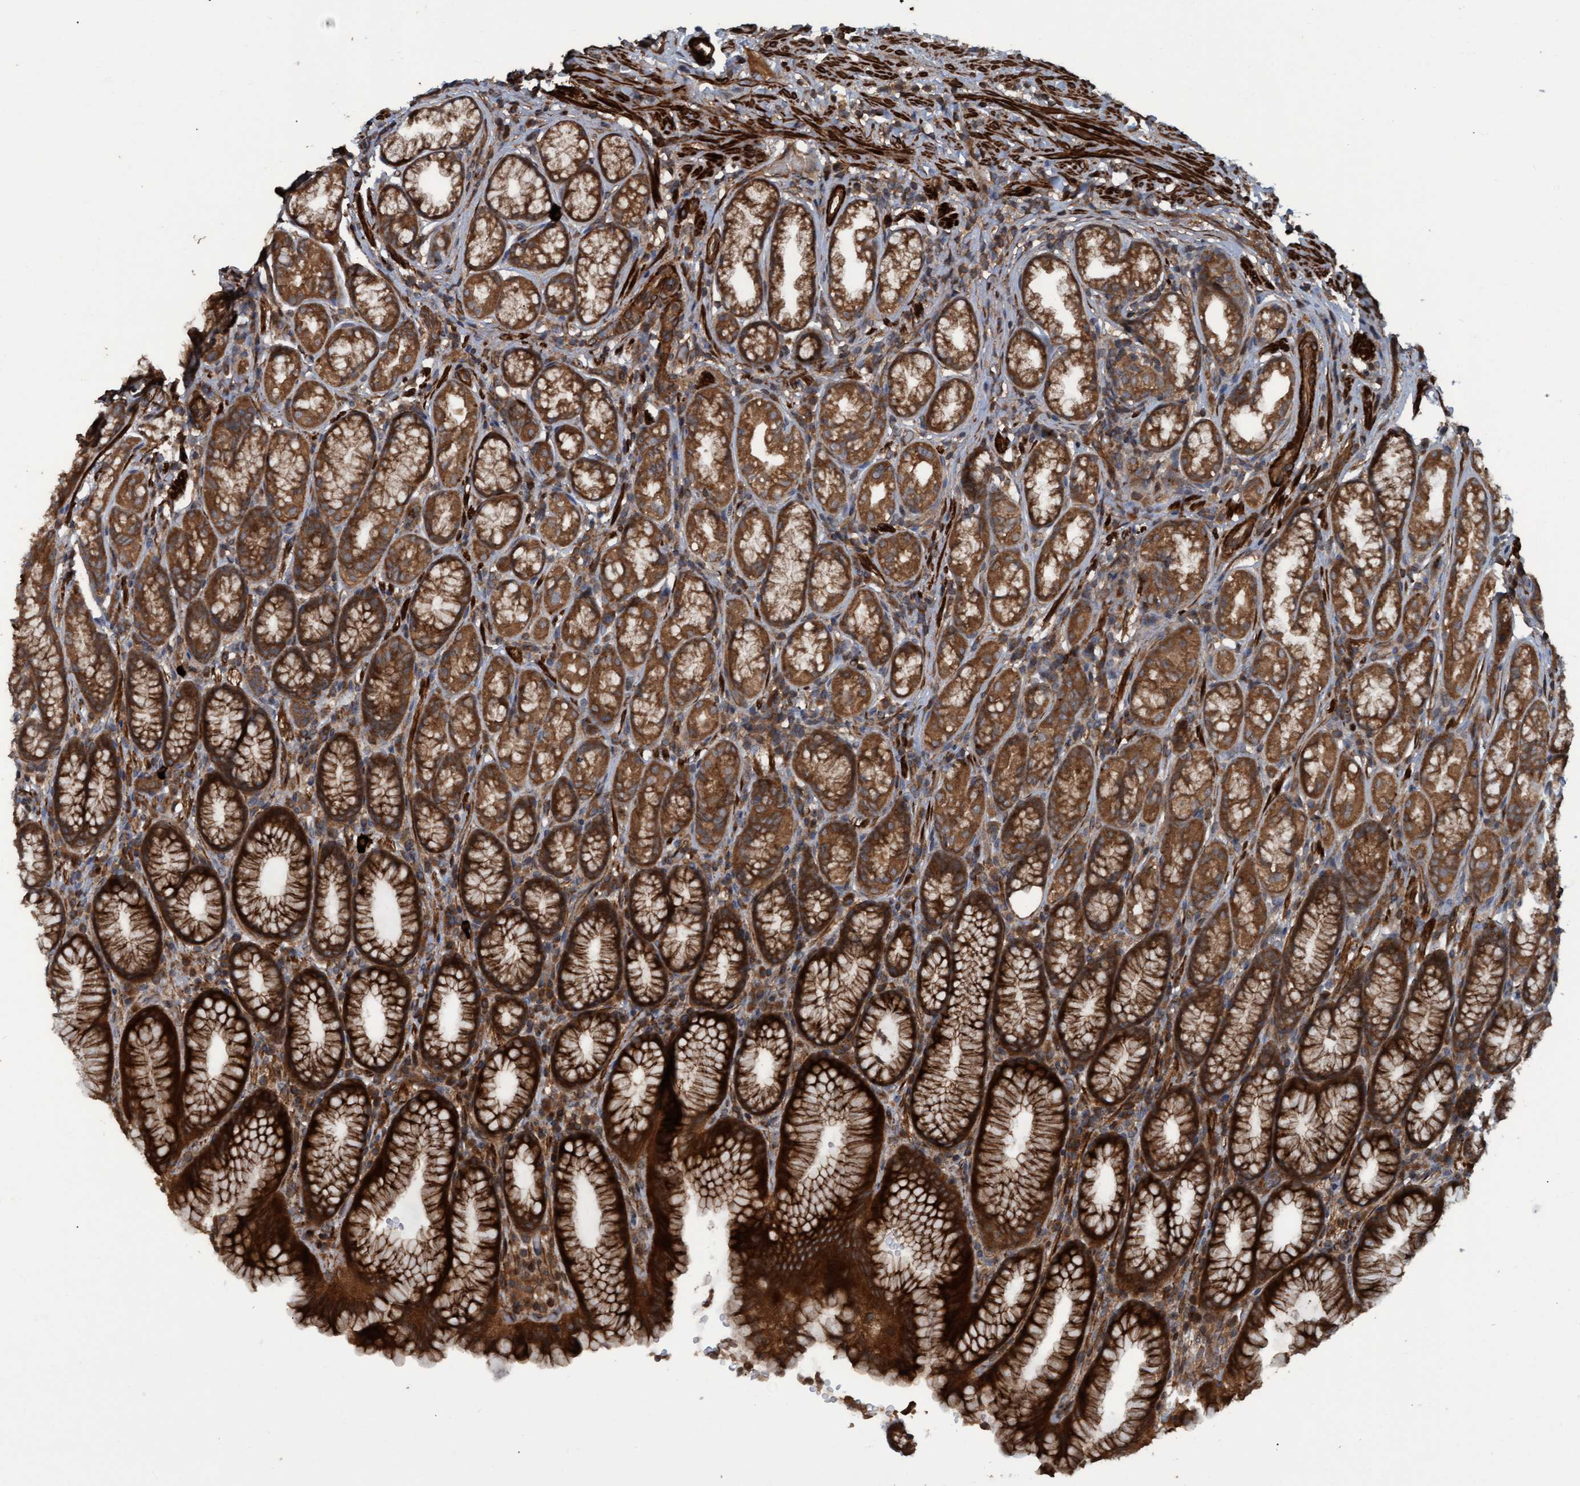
{"staining": {"intensity": "strong", "quantity": ">75%", "location": "cytoplasmic/membranous"}, "tissue": "stomach", "cell_type": "Glandular cells", "image_type": "normal", "snomed": [{"axis": "morphology", "description": "Normal tissue, NOS"}, {"axis": "topography", "description": "Stomach"}], "caption": "Protein staining of unremarkable stomach demonstrates strong cytoplasmic/membranous expression in about >75% of glandular cells.", "gene": "GGT6", "patient": {"sex": "male", "age": 42}}